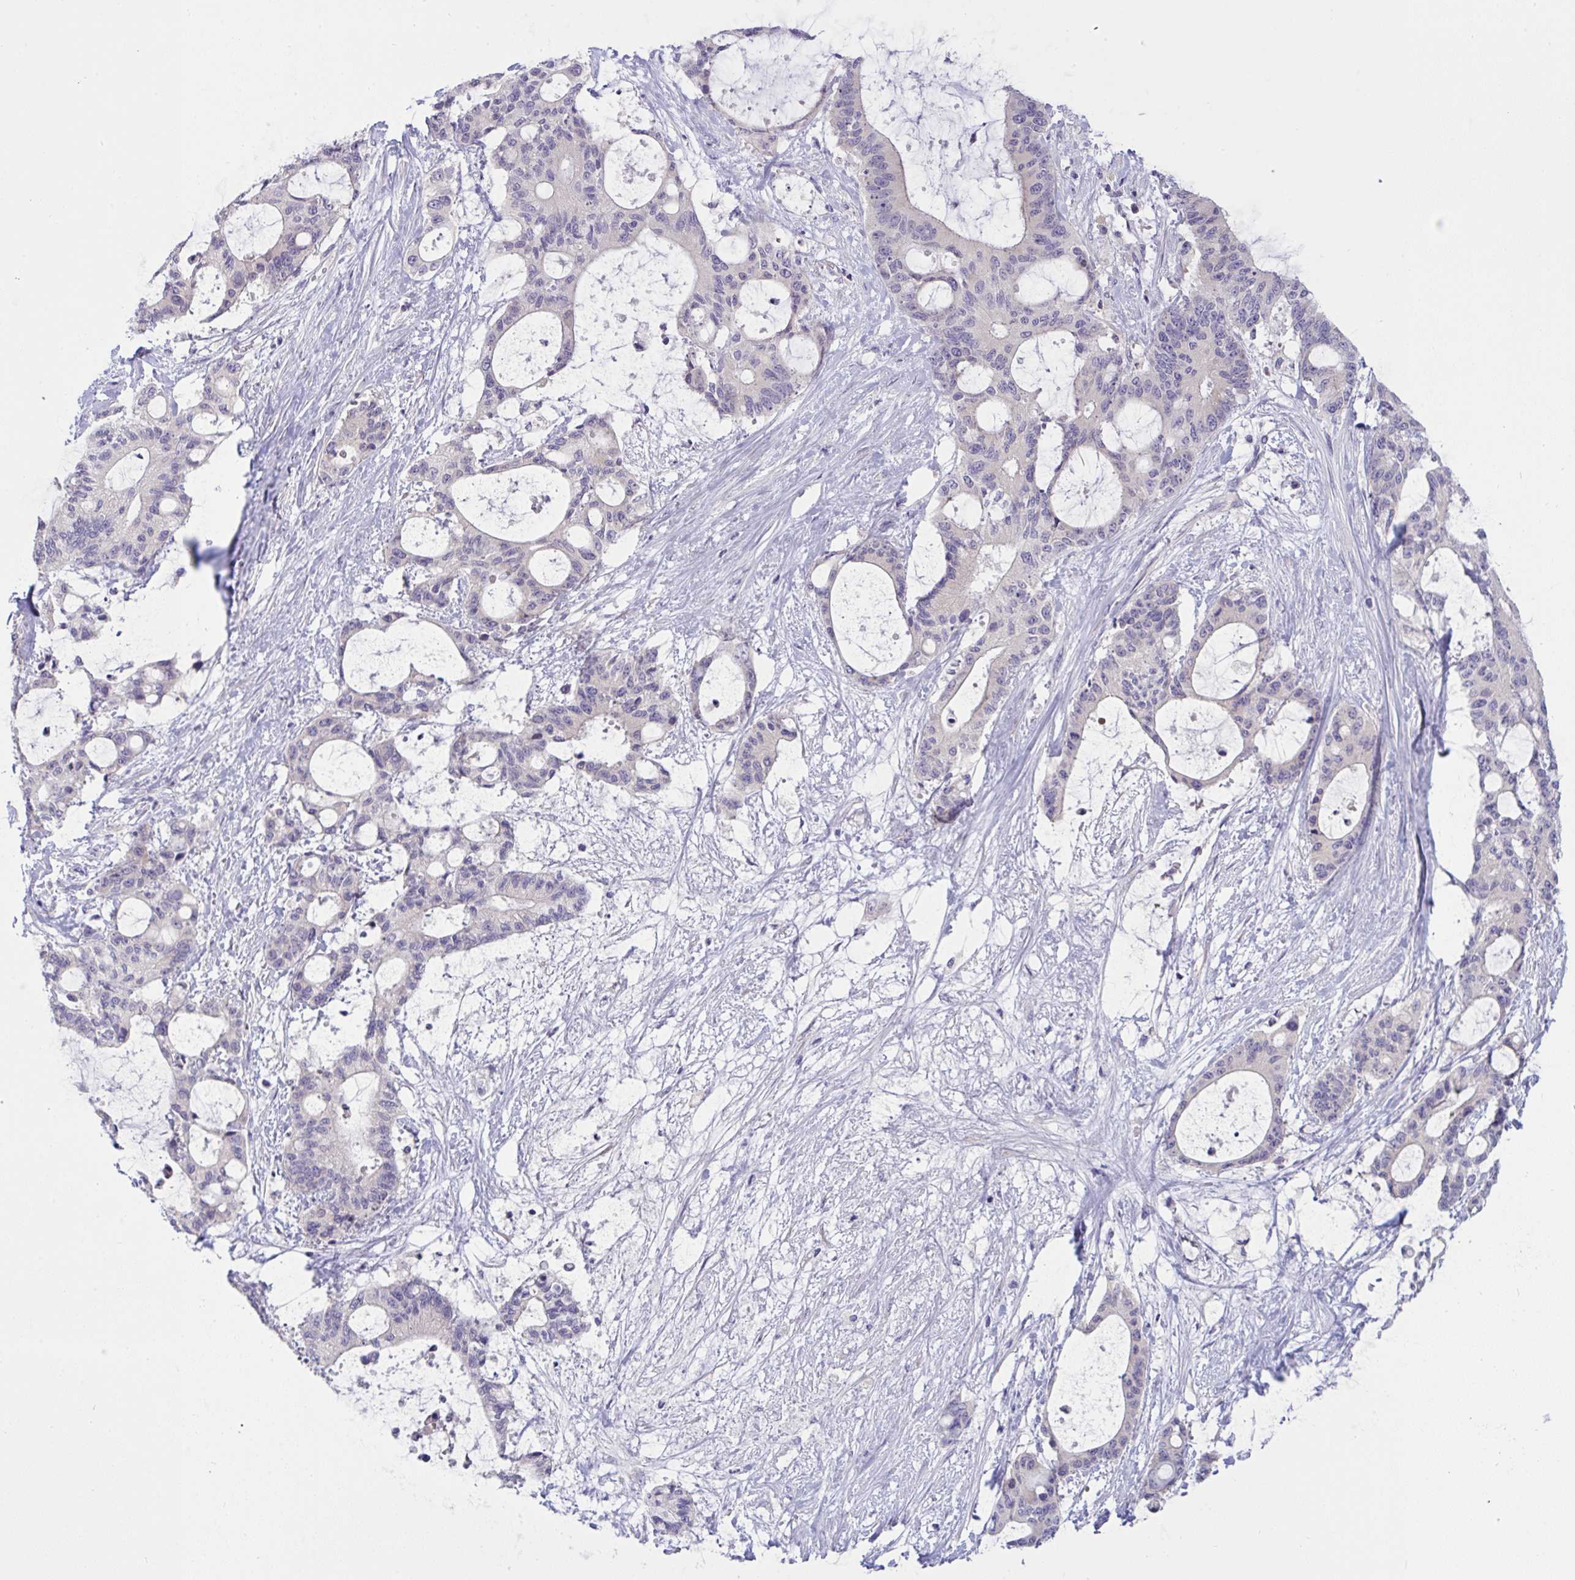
{"staining": {"intensity": "negative", "quantity": "none", "location": "none"}, "tissue": "liver cancer", "cell_type": "Tumor cells", "image_type": "cancer", "snomed": [{"axis": "morphology", "description": "Normal tissue, NOS"}, {"axis": "morphology", "description": "Cholangiocarcinoma"}, {"axis": "topography", "description": "Liver"}, {"axis": "topography", "description": "Peripheral nerve tissue"}], "caption": "An immunohistochemistry photomicrograph of cholangiocarcinoma (liver) is shown. There is no staining in tumor cells of cholangiocarcinoma (liver).", "gene": "TMEM41A", "patient": {"sex": "female", "age": 73}}